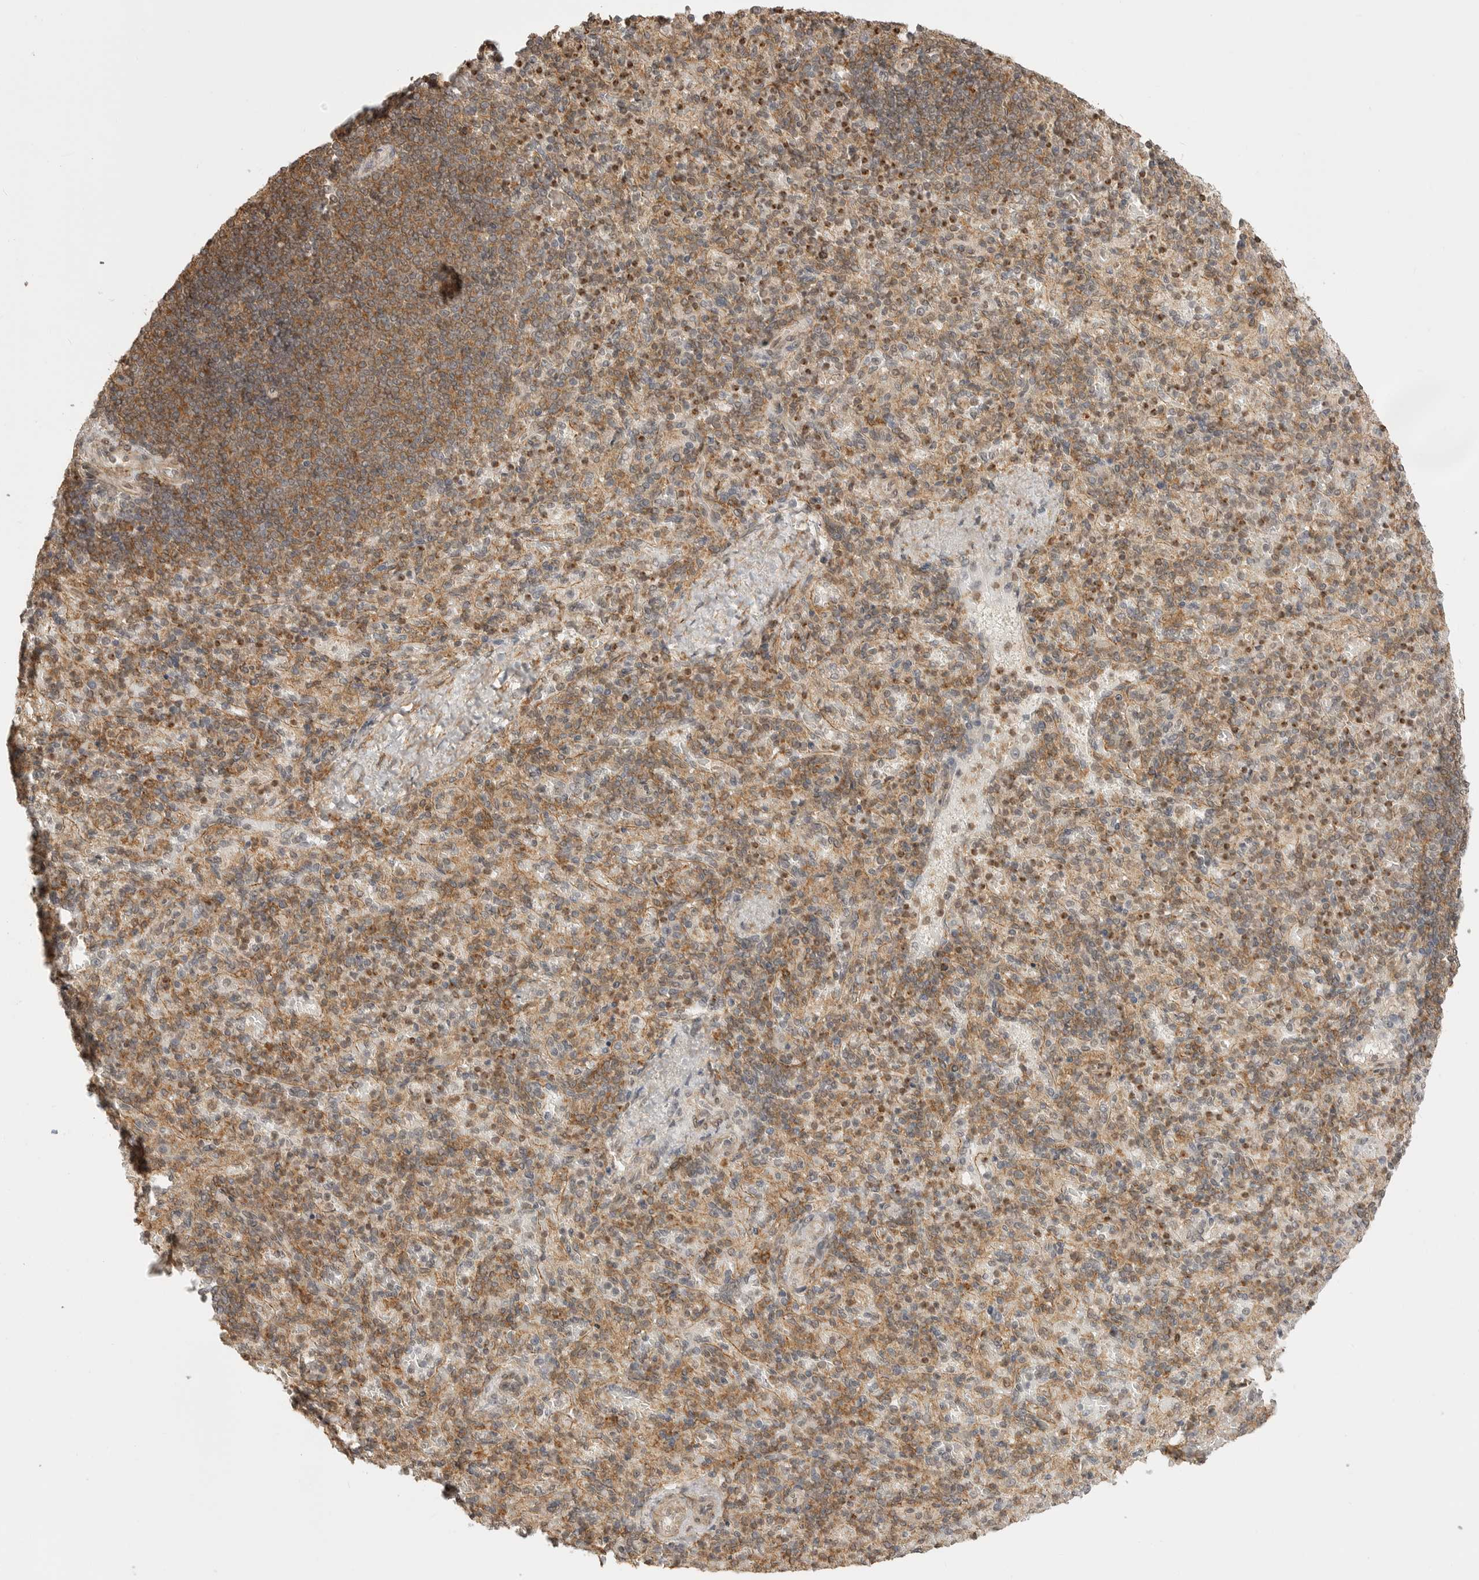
{"staining": {"intensity": "moderate", "quantity": ">75%", "location": "cytoplasmic/membranous"}, "tissue": "spleen", "cell_type": "Cells in red pulp", "image_type": "normal", "snomed": [{"axis": "morphology", "description": "Normal tissue, NOS"}, {"axis": "topography", "description": "Spleen"}], "caption": "Protein staining by IHC exhibits moderate cytoplasmic/membranous staining in approximately >75% of cells in red pulp in benign spleen.", "gene": "GPC2", "patient": {"sex": "female", "age": 74}}